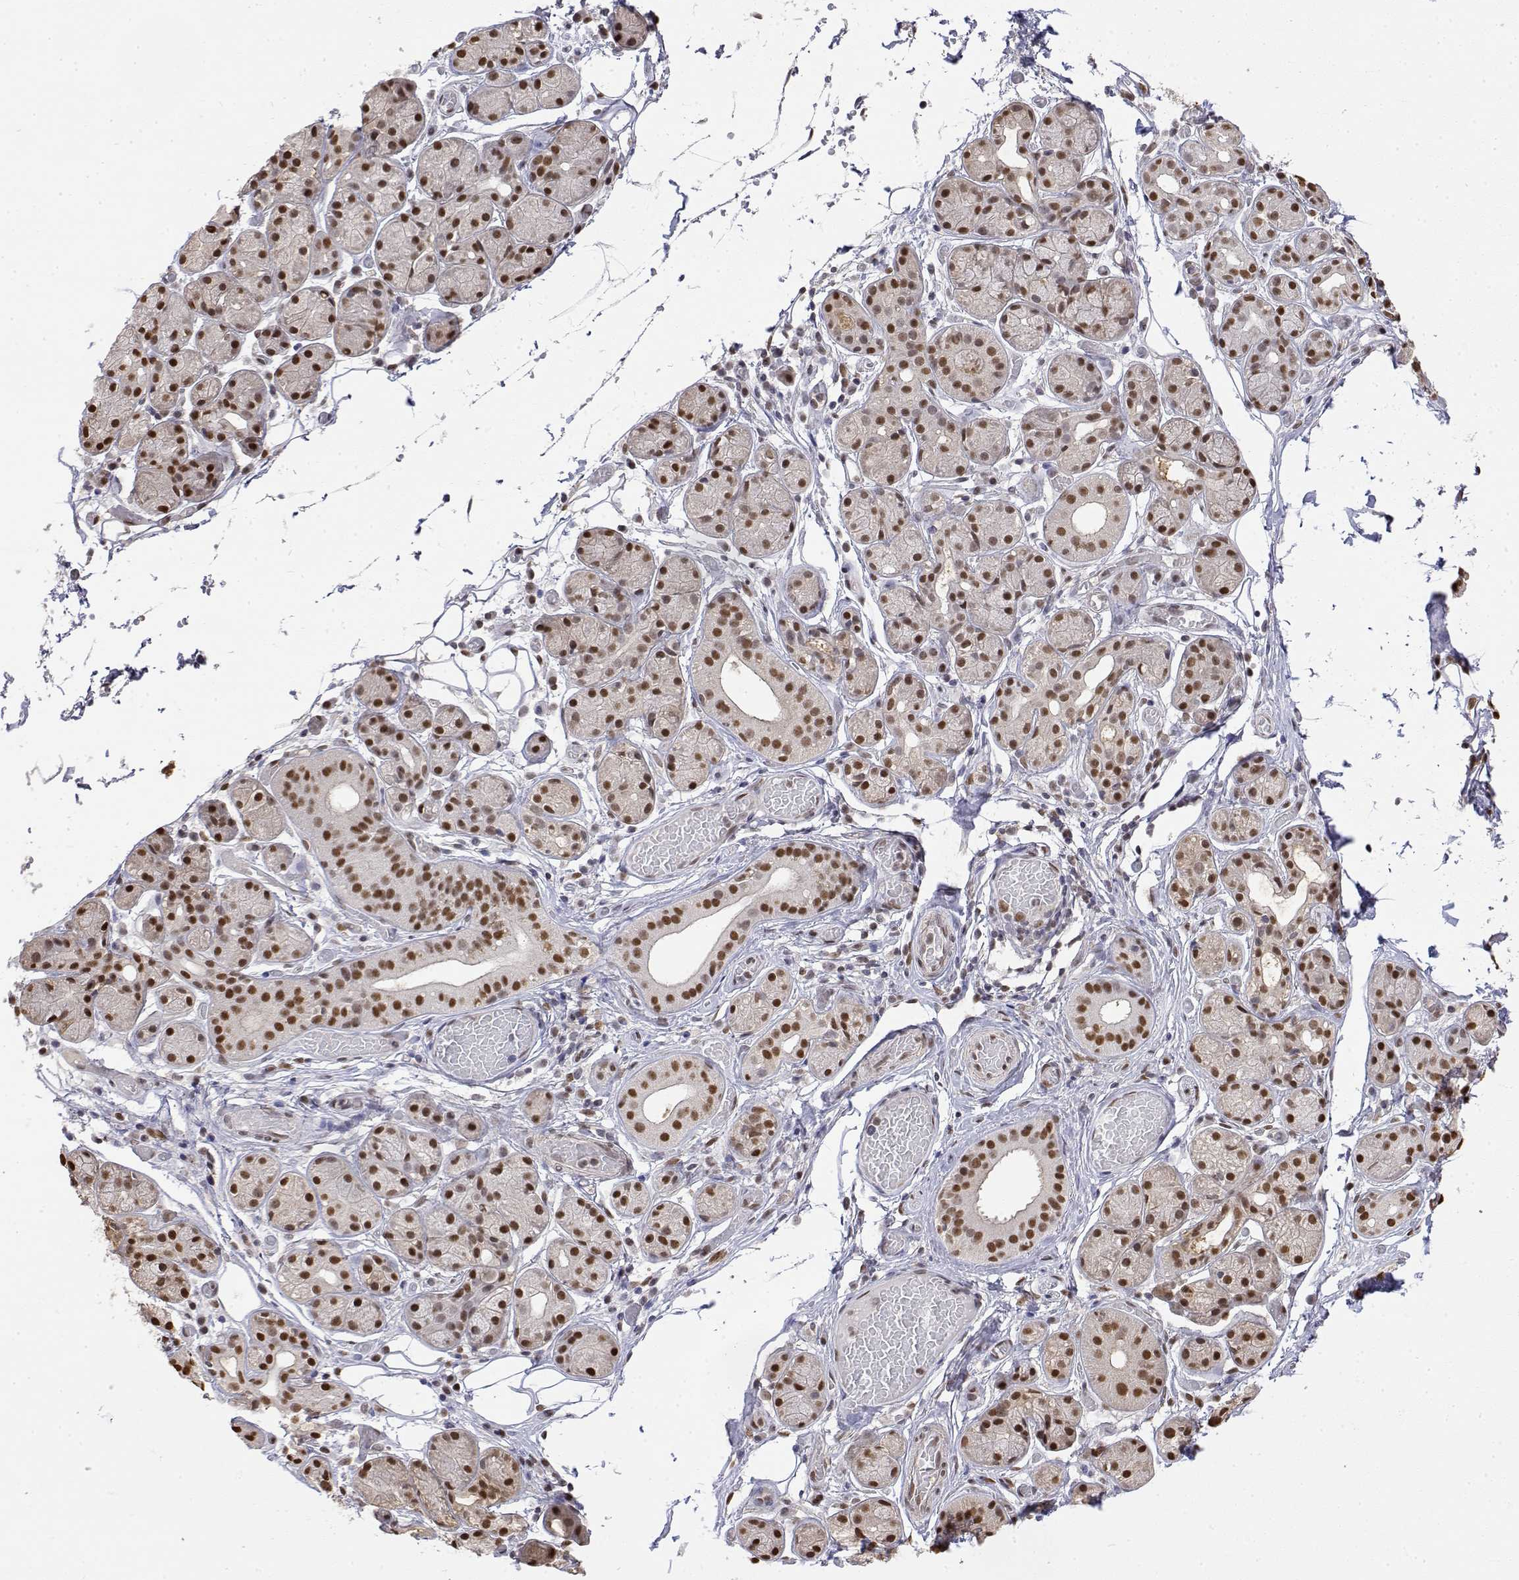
{"staining": {"intensity": "moderate", "quantity": ">75%", "location": "nuclear"}, "tissue": "salivary gland", "cell_type": "Glandular cells", "image_type": "normal", "snomed": [{"axis": "morphology", "description": "Normal tissue, NOS"}, {"axis": "topography", "description": "Salivary gland"}, {"axis": "topography", "description": "Peripheral nerve tissue"}], "caption": "Unremarkable salivary gland reveals moderate nuclear expression in approximately >75% of glandular cells, visualized by immunohistochemistry. (brown staining indicates protein expression, while blue staining denotes nuclei).", "gene": "TPI1", "patient": {"sex": "male", "age": 71}}